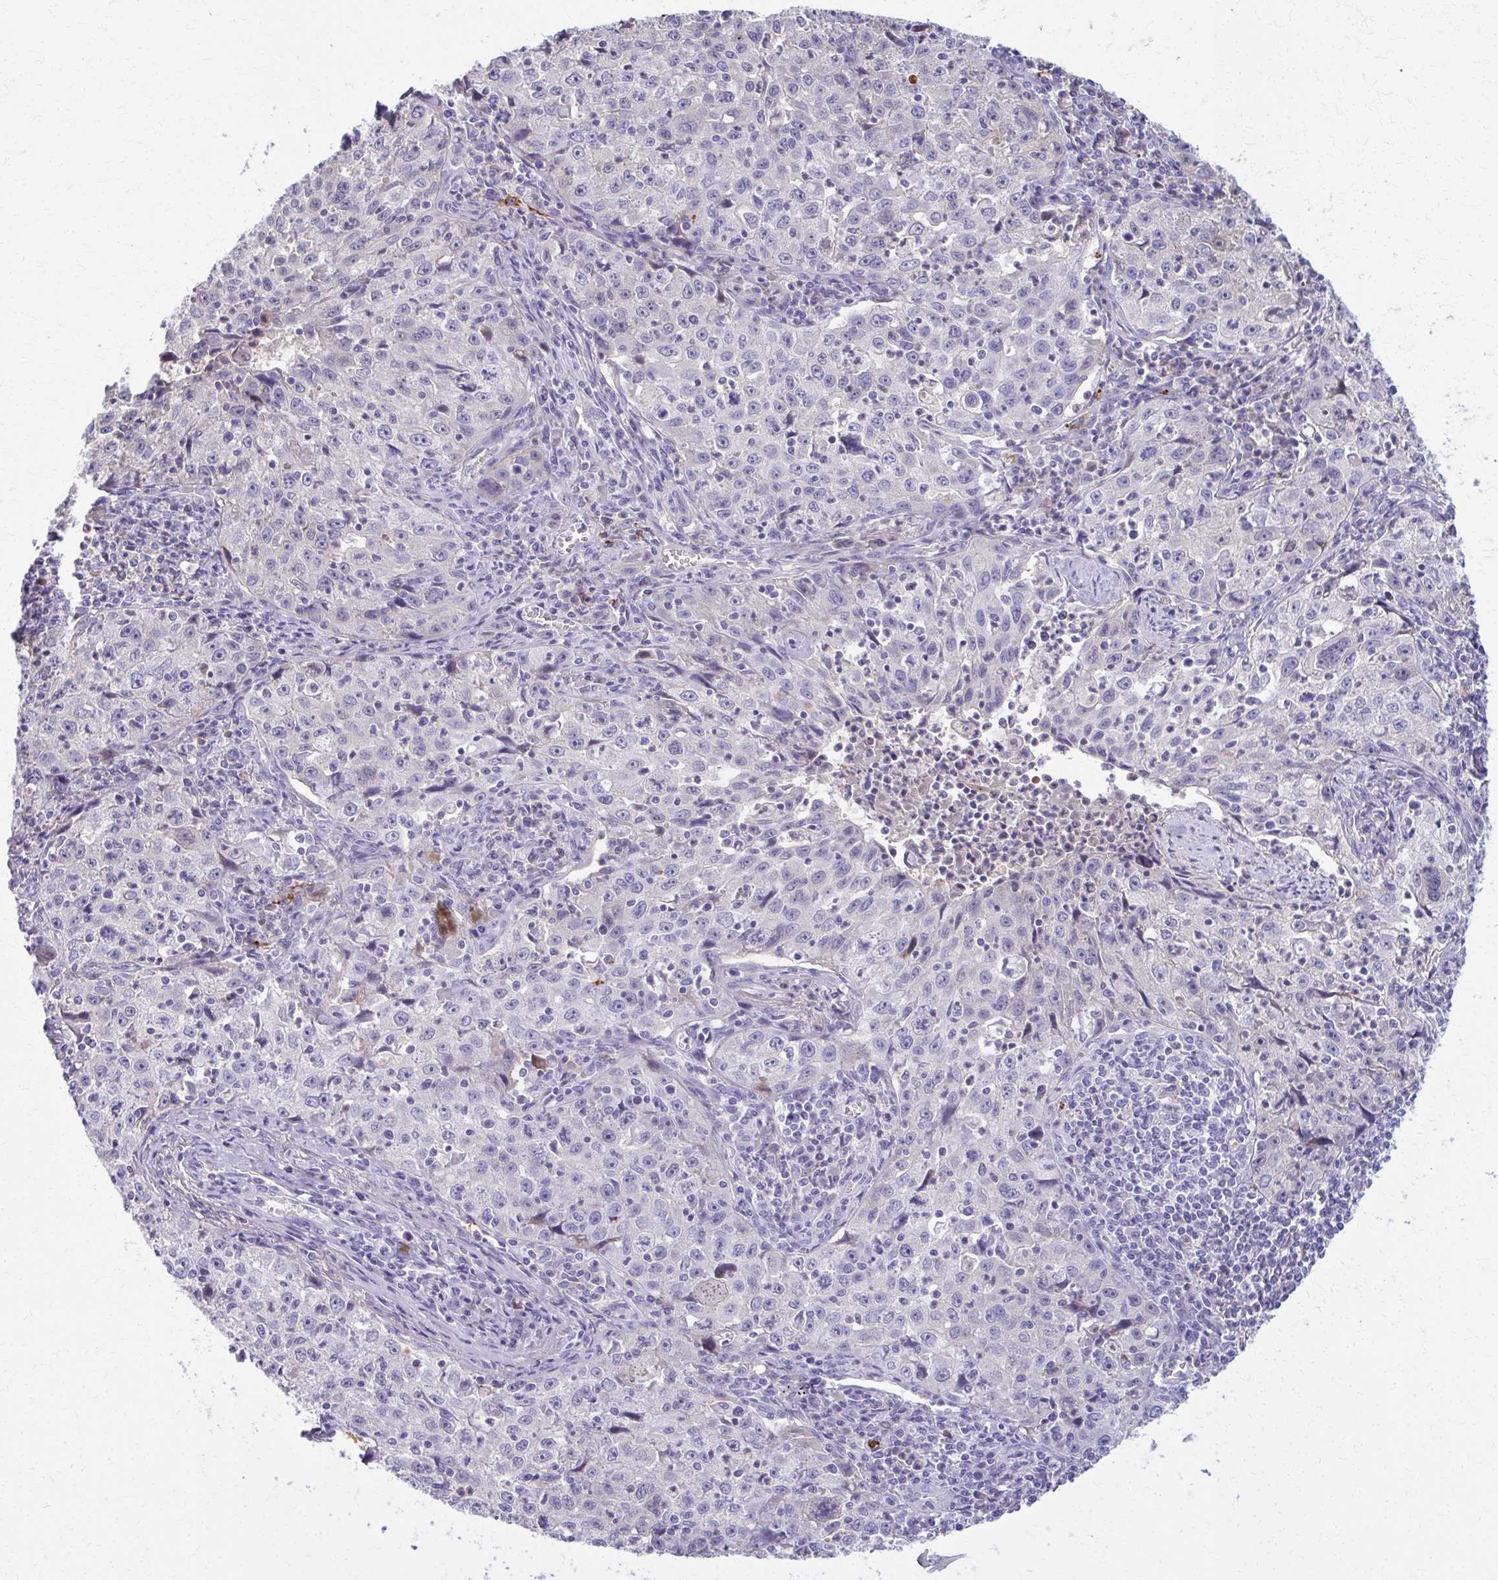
{"staining": {"intensity": "negative", "quantity": "none", "location": "none"}, "tissue": "lung cancer", "cell_type": "Tumor cells", "image_type": "cancer", "snomed": [{"axis": "morphology", "description": "Squamous cell carcinoma, NOS"}, {"axis": "topography", "description": "Lung"}], "caption": "Protein analysis of lung squamous cell carcinoma demonstrates no significant expression in tumor cells.", "gene": "OR4M1", "patient": {"sex": "male", "age": 71}}